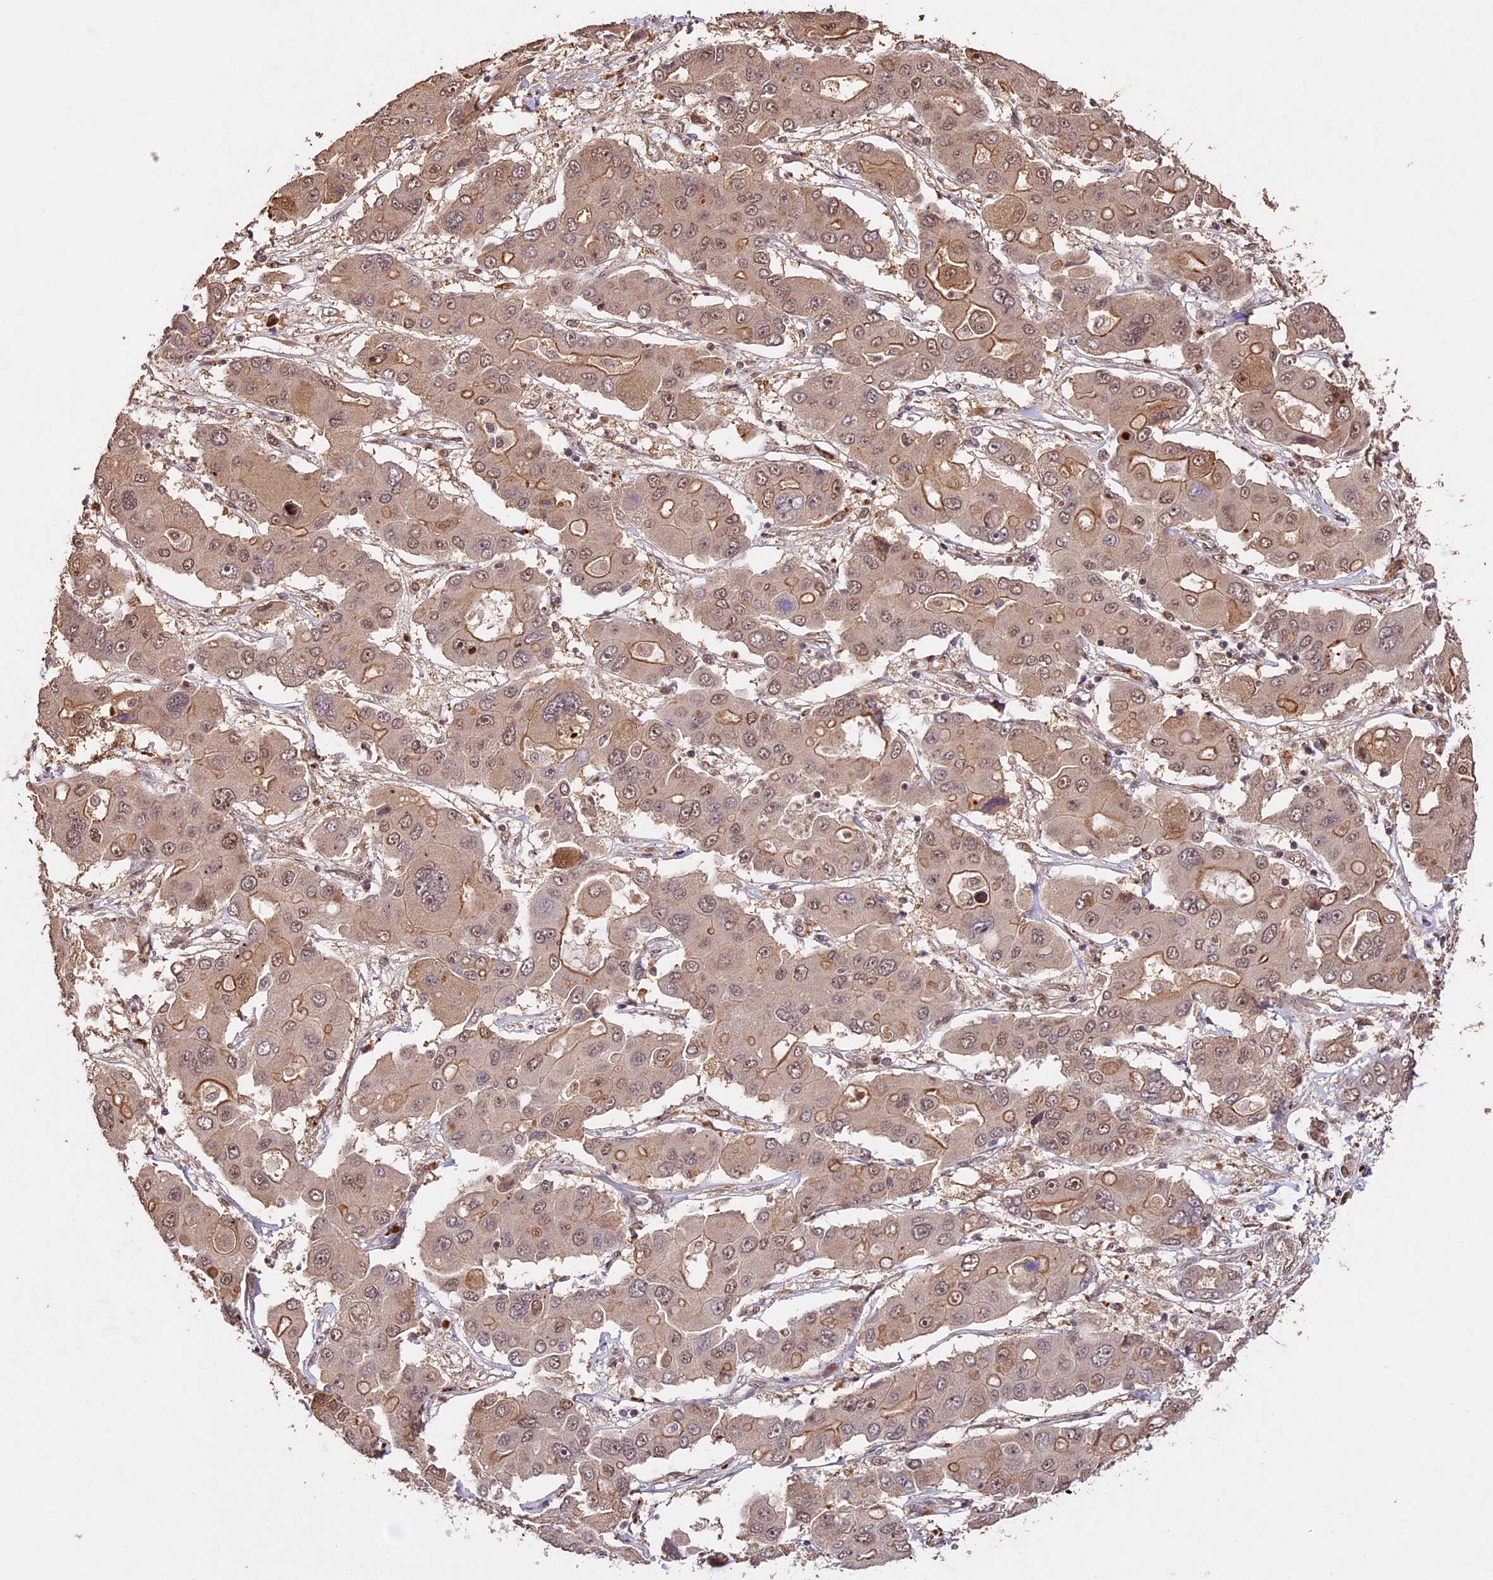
{"staining": {"intensity": "moderate", "quantity": "25%-75%", "location": "cytoplasmic/membranous,nuclear"}, "tissue": "liver cancer", "cell_type": "Tumor cells", "image_type": "cancer", "snomed": [{"axis": "morphology", "description": "Cholangiocarcinoma"}, {"axis": "topography", "description": "Liver"}], "caption": "Protein expression analysis of liver cancer displays moderate cytoplasmic/membranous and nuclear staining in about 25%-75% of tumor cells.", "gene": "CDKN2AIP", "patient": {"sex": "male", "age": 67}}